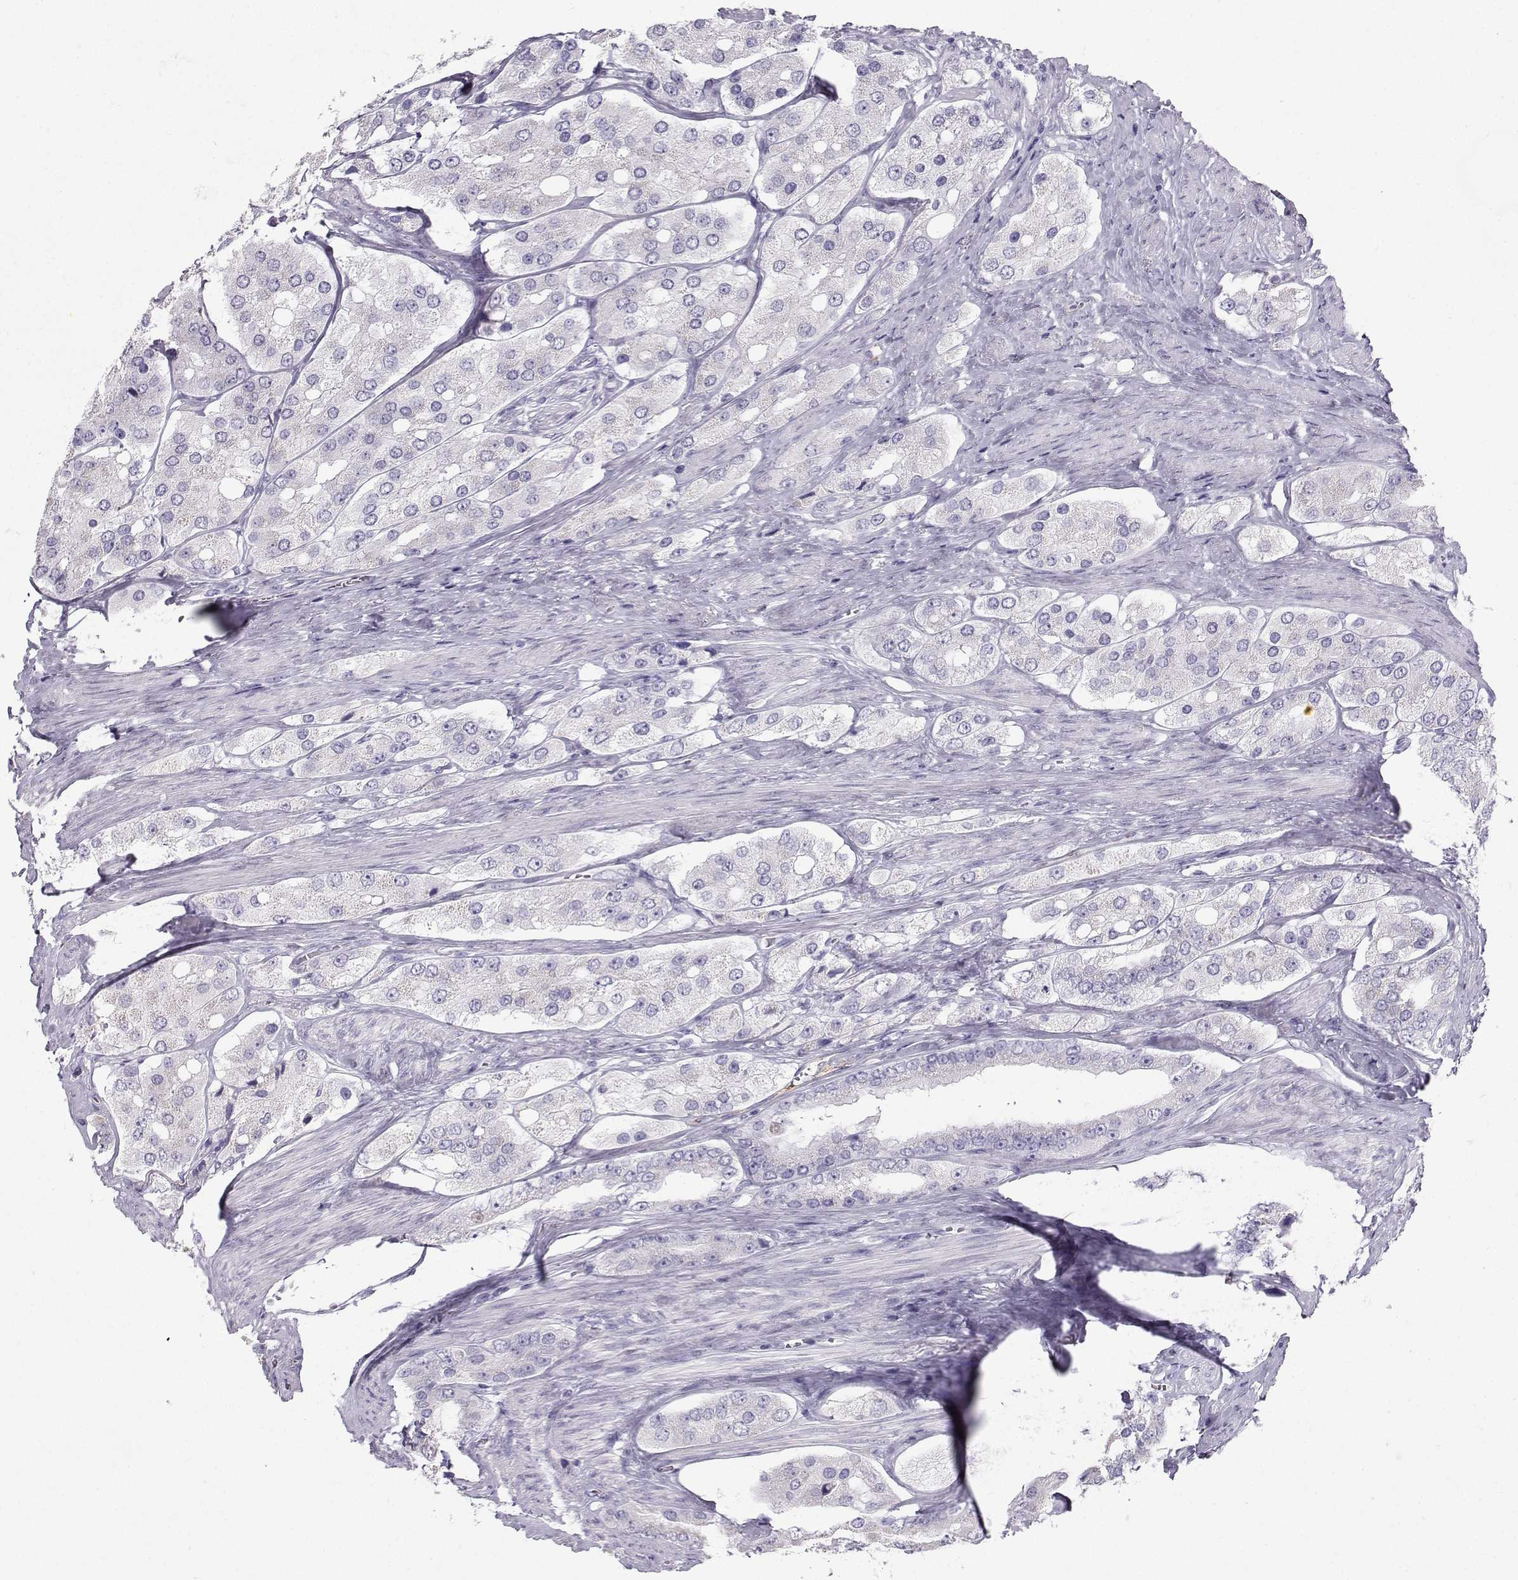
{"staining": {"intensity": "negative", "quantity": "none", "location": "none"}, "tissue": "prostate cancer", "cell_type": "Tumor cells", "image_type": "cancer", "snomed": [{"axis": "morphology", "description": "Adenocarcinoma, Low grade"}, {"axis": "topography", "description": "Prostate"}], "caption": "A high-resolution image shows IHC staining of prostate cancer, which displays no significant staining in tumor cells. (DAB (3,3'-diaminobenzidine) immunohistochemistry, high magnification).", "gene": "IQCD", "patient": {"sex": "male", "age": 69}}